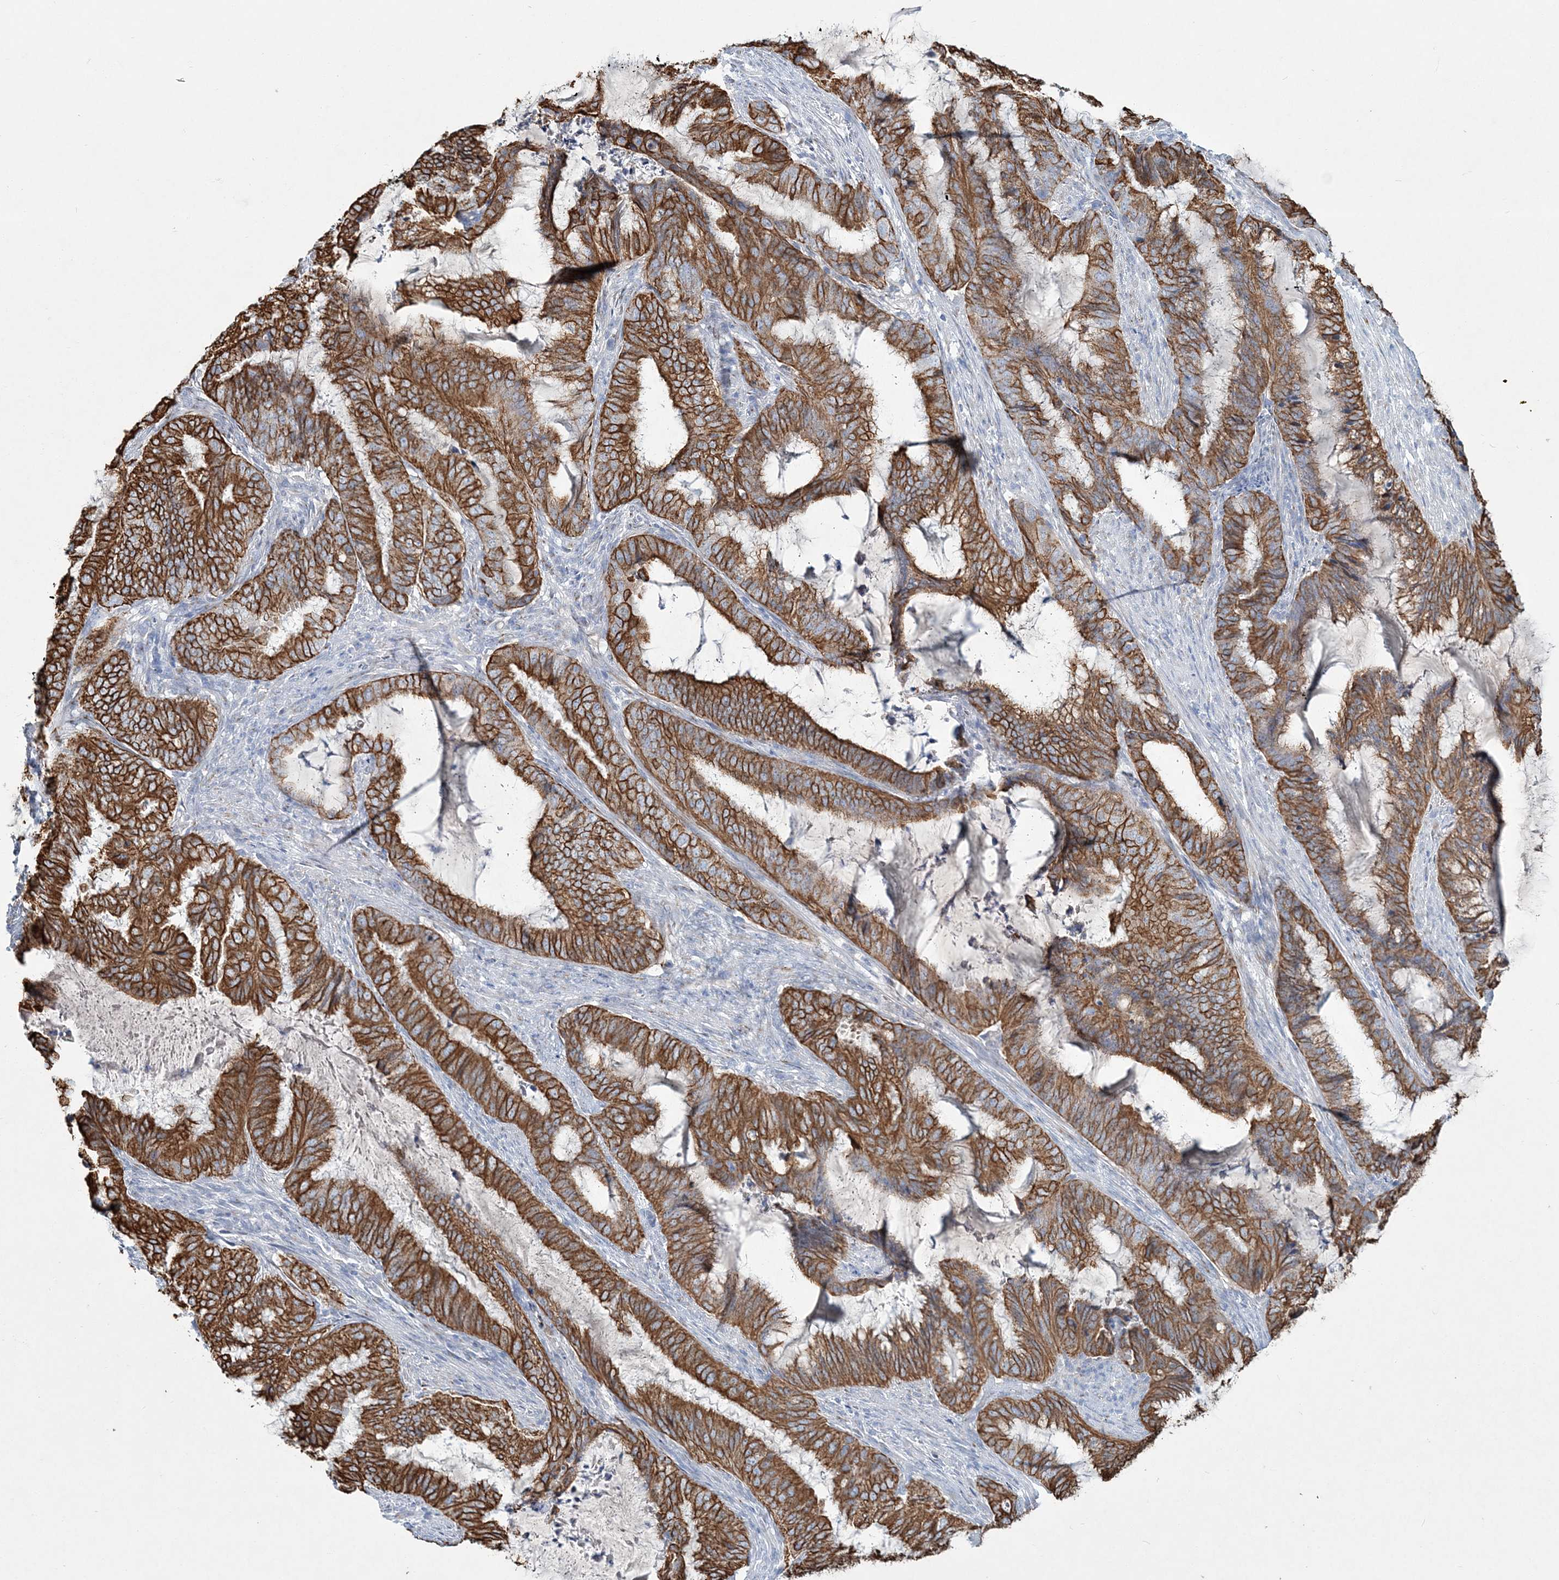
{"staining": {"intensity": "moderate", "quantity": ">75%", "location": "cytoplasmic/membranous"}, "tissue": "endometrial cancer", "cell_type": "Tumor cells", "image_type": "cancer", "snomed": [{"axis": "morphology", "description": "Adenocarcinoma, NOS"}, {"axis": "topography", "description": "Endometrium"}], "caption": "Immunohistochemistry (IHC) (DAB (3,3'-diaminobenzidine)) staining of adenocarcinoma (endometrial) displays moderate cytoplasmic/membranous protein staining in approximately >75% of tumor cells.", "gene": "ADGRL1", "patient": {"sex": "female", "age": 51}}